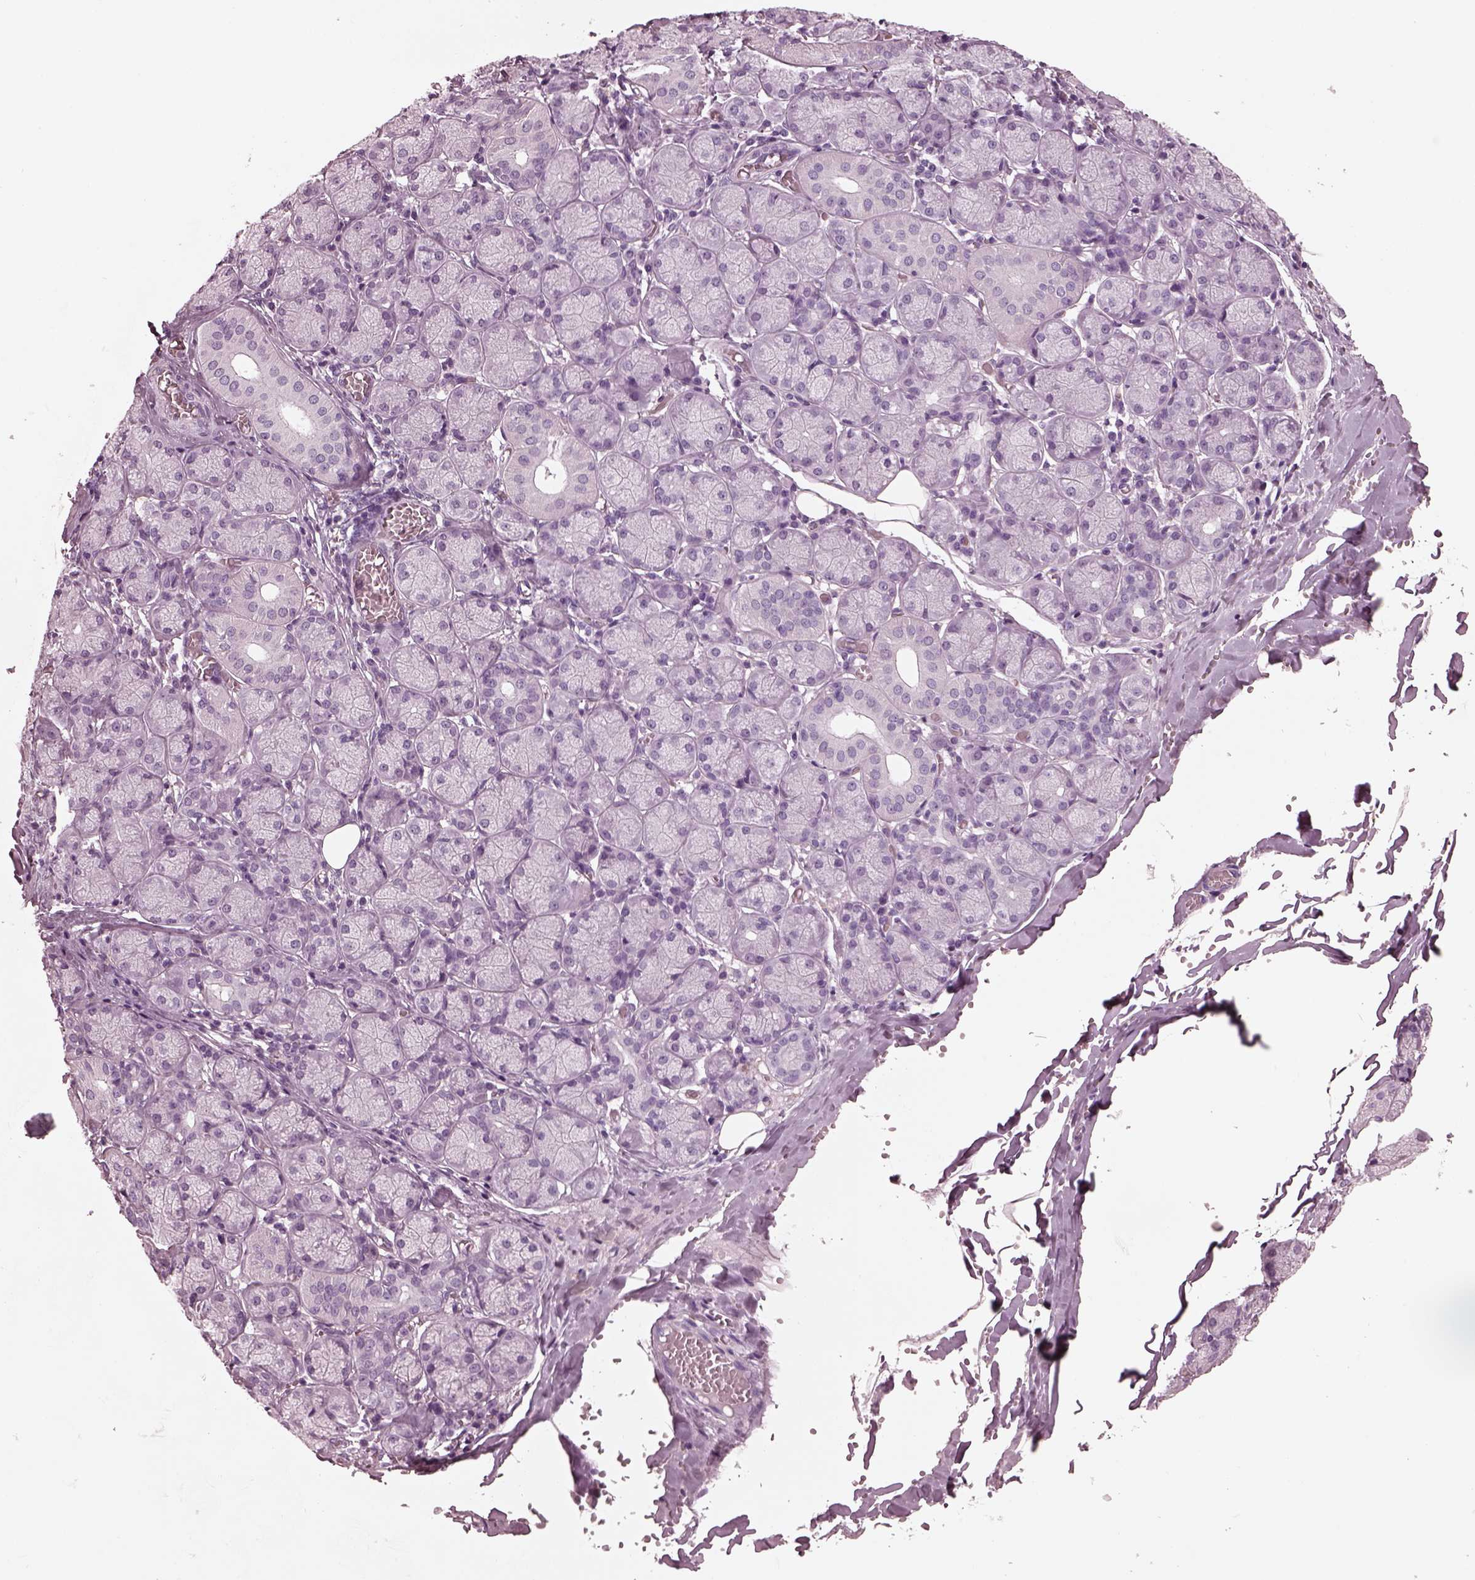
{"staining": {"intensity": "negative", "quantity": "none", "location": "none"}, "tissue": "salivary gland", "cell_type": "Glandular cells", "image_type": "normal", "snomed": [{"axis": "morphology", "description": "Normal tissue, NOS"}, {"axis": "topography", "description": "Salivary gland"}, {"axis": "topography", "description": "Peripheral nerve tissue"}], "caption": "Immunohistochemical staining of normal salivary gland reveals no significant staining in glandular cells.", "gene": "CGA", "patient": {"sex": "female", "age": 24}}